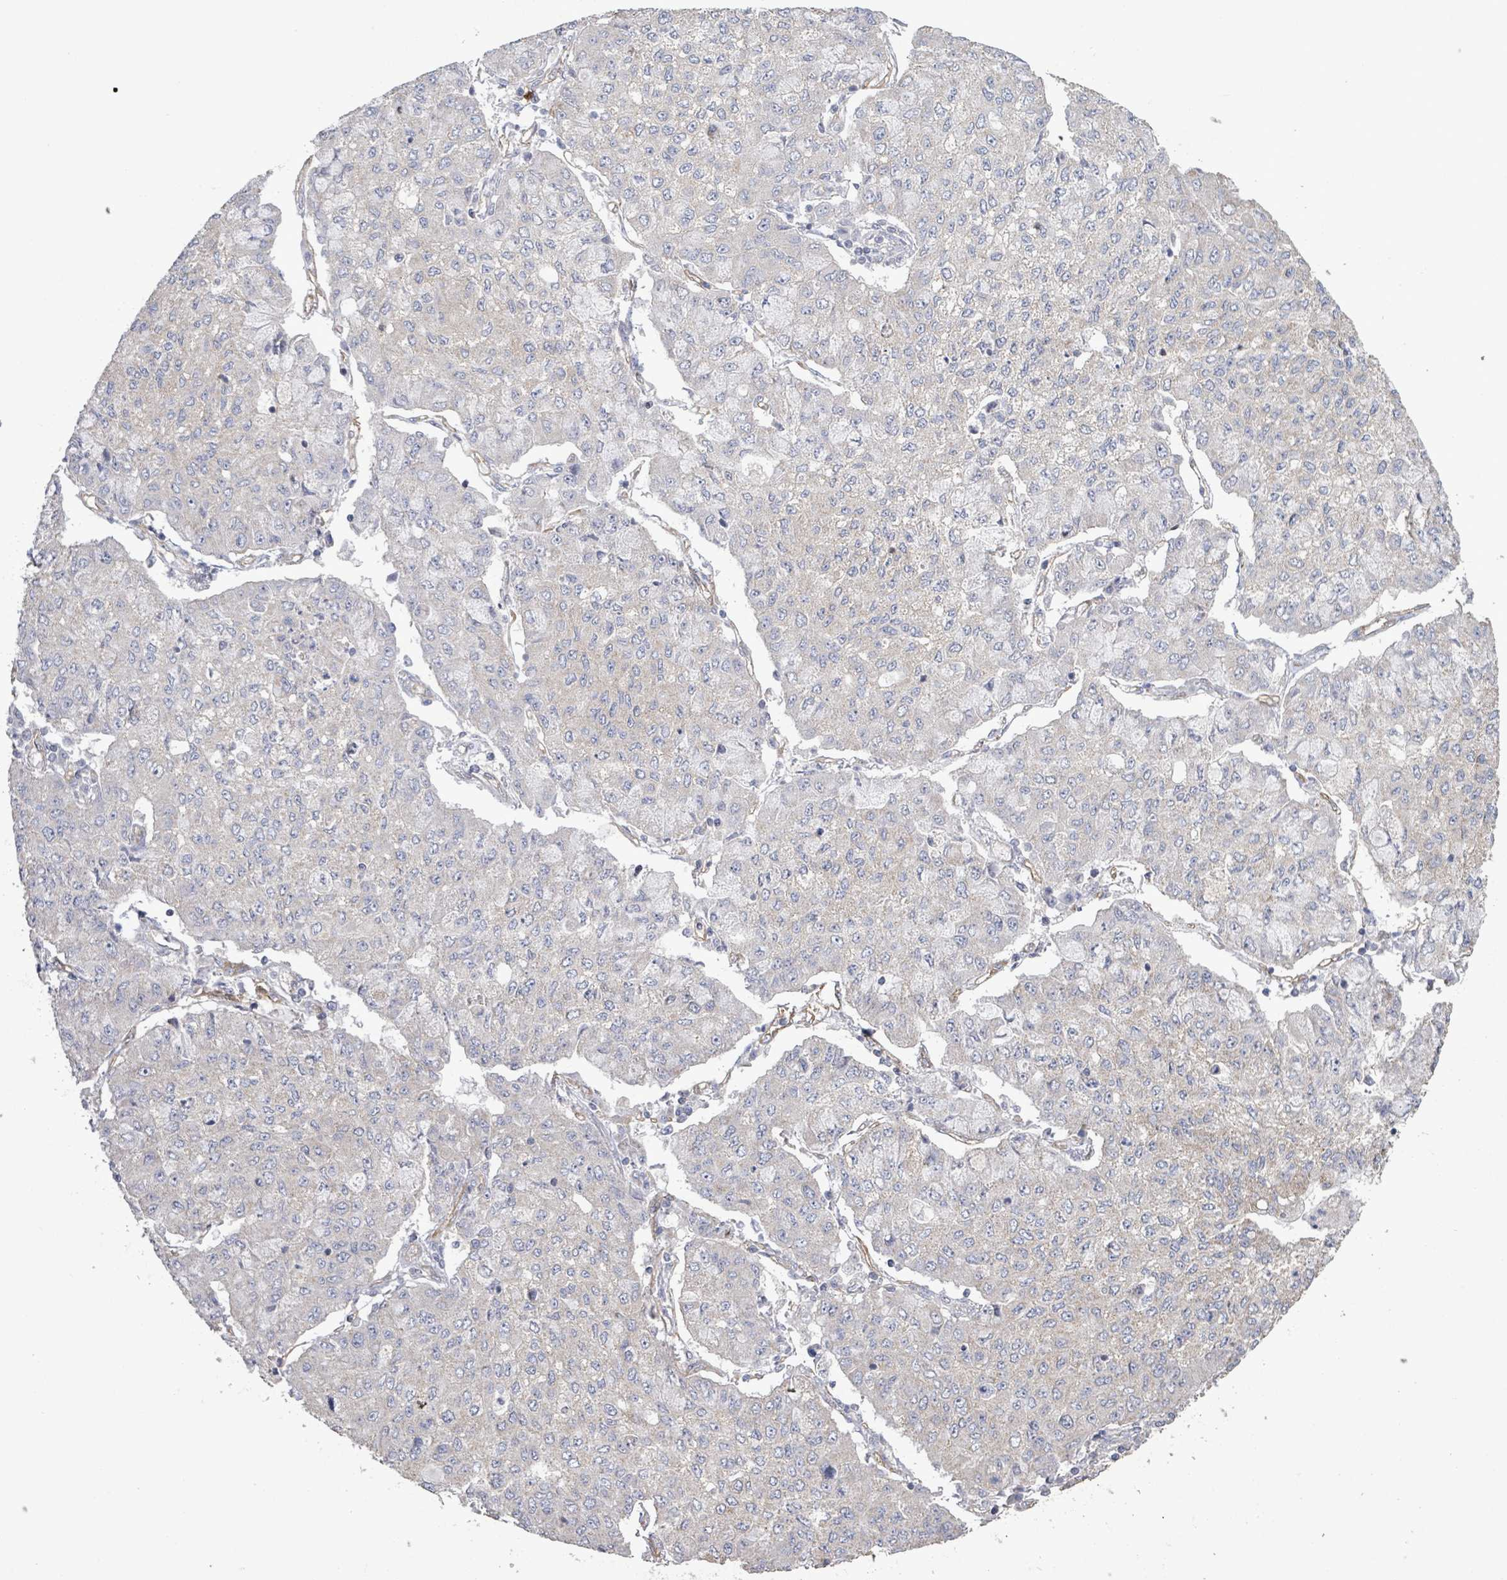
{"staining": {"intensity": "negative", "quantity": "none", "location": "none"}, "tissue": "lung cancer", "cell_type": "Tumor cells", "image_type": "cancer", "snomed": [{"axis": "morphology", "description": "Squamous cell carcinoma, NOS"}, {"axis": "topography", "description": "Lung"}], "caption": "Squamous cell carcinoma (lung) was stained to show a protein in brown. There is no significant staining in tumor cells.", "gene": "KANK3", "patient": {"sex": "male", "age": 74}}